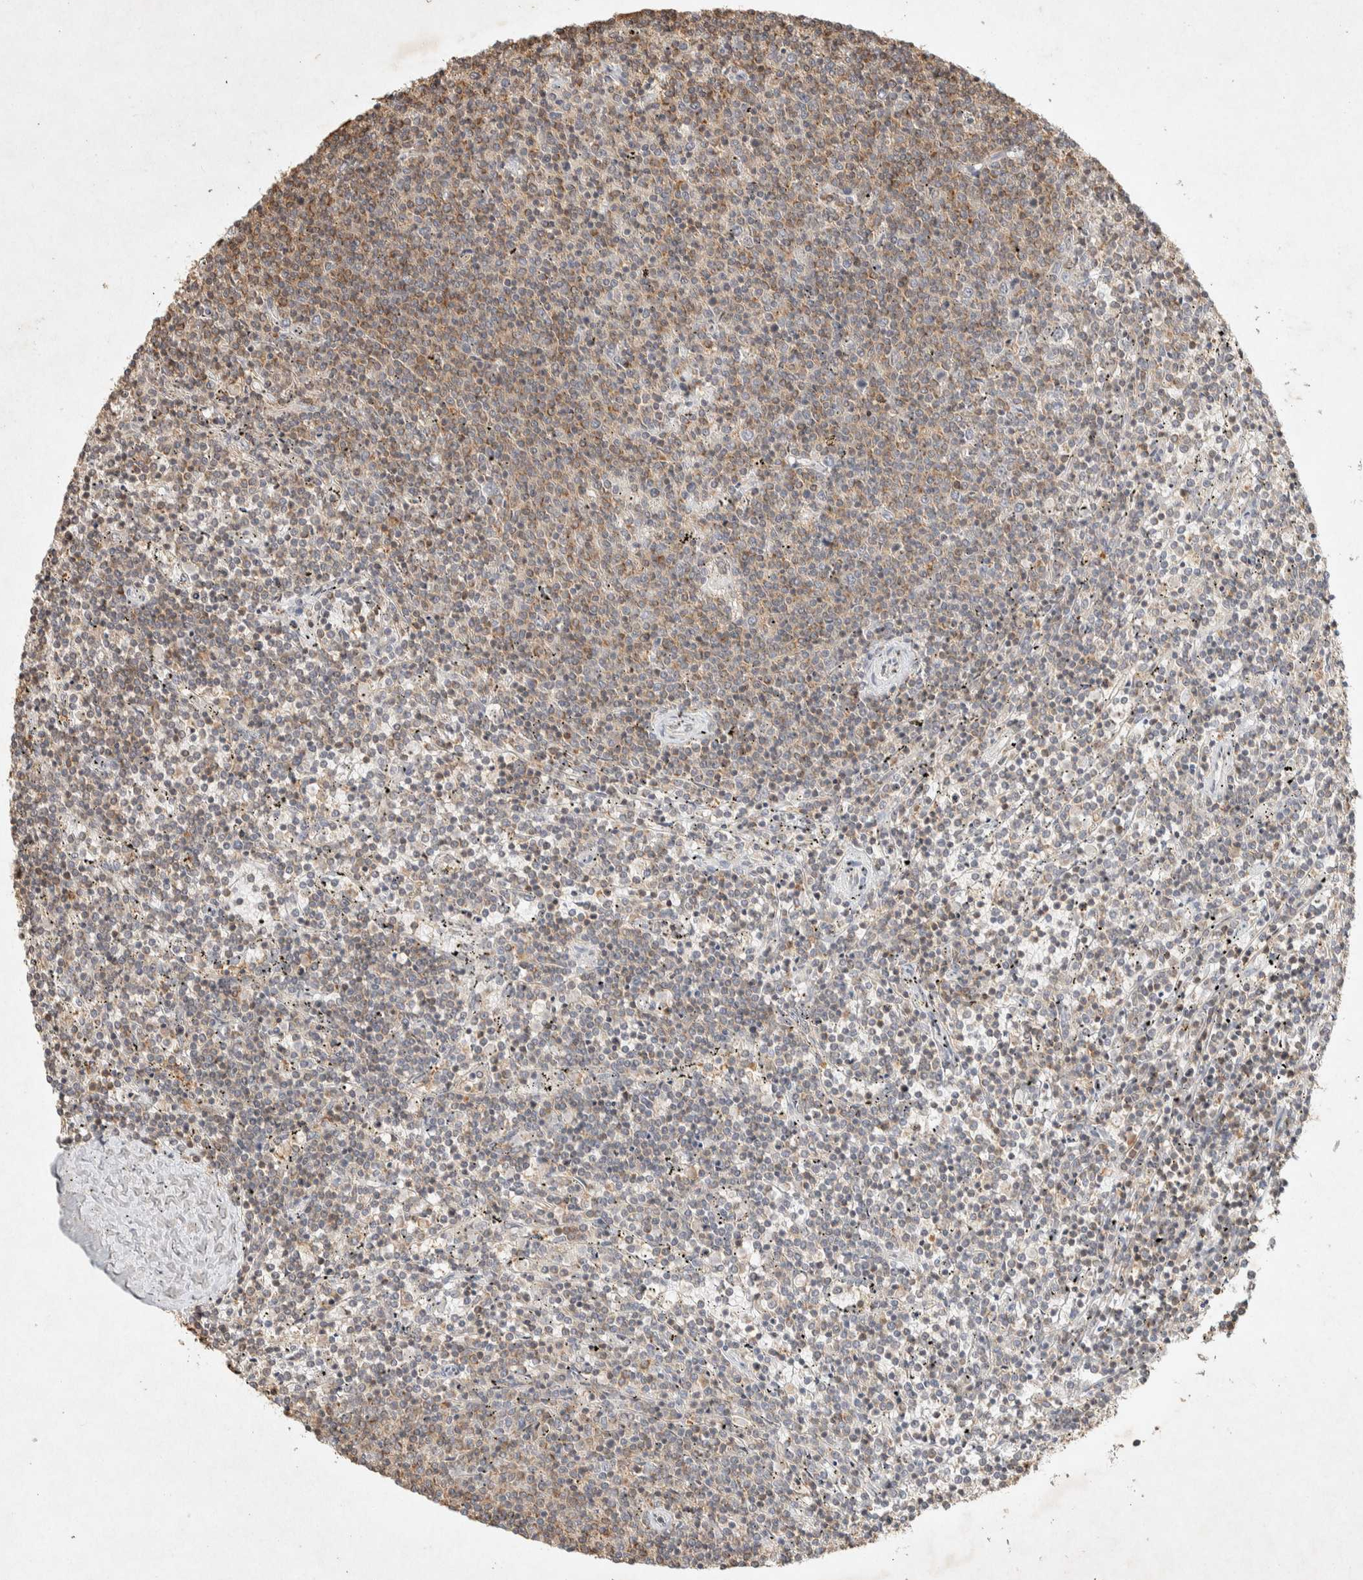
{"staining": {"intensity": "weak", "quantity": "25%-75%", "location": "cytoplasmic/membranous"}, "tissue": "lymphoma", "cell_type": "Tumor cells", "image_type": "cancer", "snomed": [{"axis": "morphology", "description": "Malignant lymphoma, non-Hodgkin's type, Low grade"}, {"axis": "topography", "description": "Spleen"}], "caption": "The image shows staining of malignant lymphoma, non-Hodgkin's type (low-grade), revealing weak cytoplasmic/membranous protein positivity (brown color) within tumor cells.", "gene": "RAC2", "patient": {"sex": "female", "age": 50}}